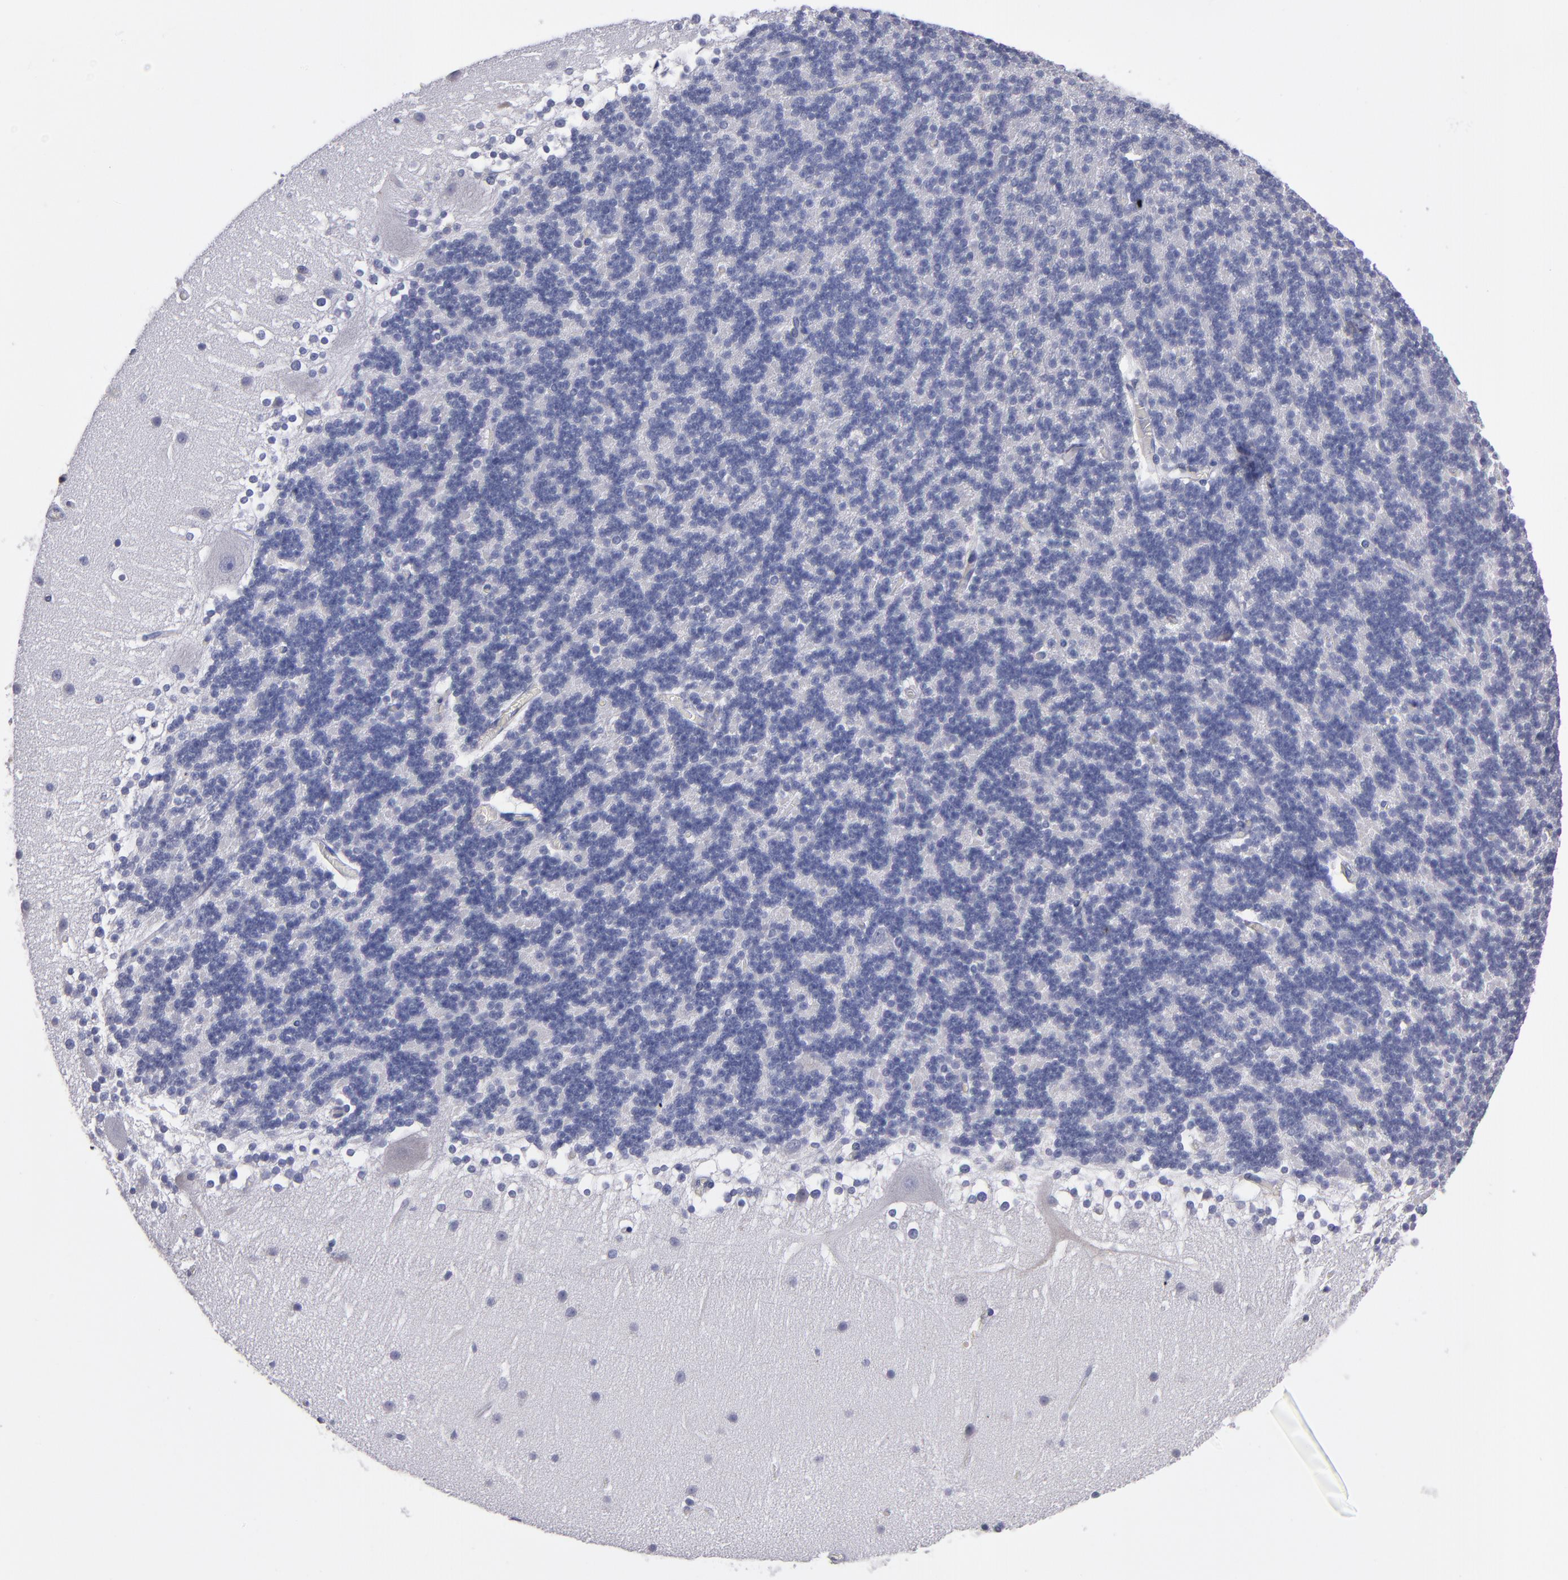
{"staining": {"intensity": "negative", "quantity": "none", "location": "none"}, "tissue": "cerebellum", "cell_type": "Cells in granular layer", "image_type": "normal", "snomed": [{"axis": "morphology", "description": "Normal tissue, NOS"}, {"axis": "topography", "description": "Cerebellum"}], "caption": "Immunohistochemistry image of benign cerebellum: cerebellum stained with DAB demonstrates no significant protein positivity in cells in granular layer. (DAB (3,3'-diaminobenzidine) immunohistochemistry (IHC), high magnification).", "gene": "CDH3", "patient": {"sex": "female", "age": 19}}